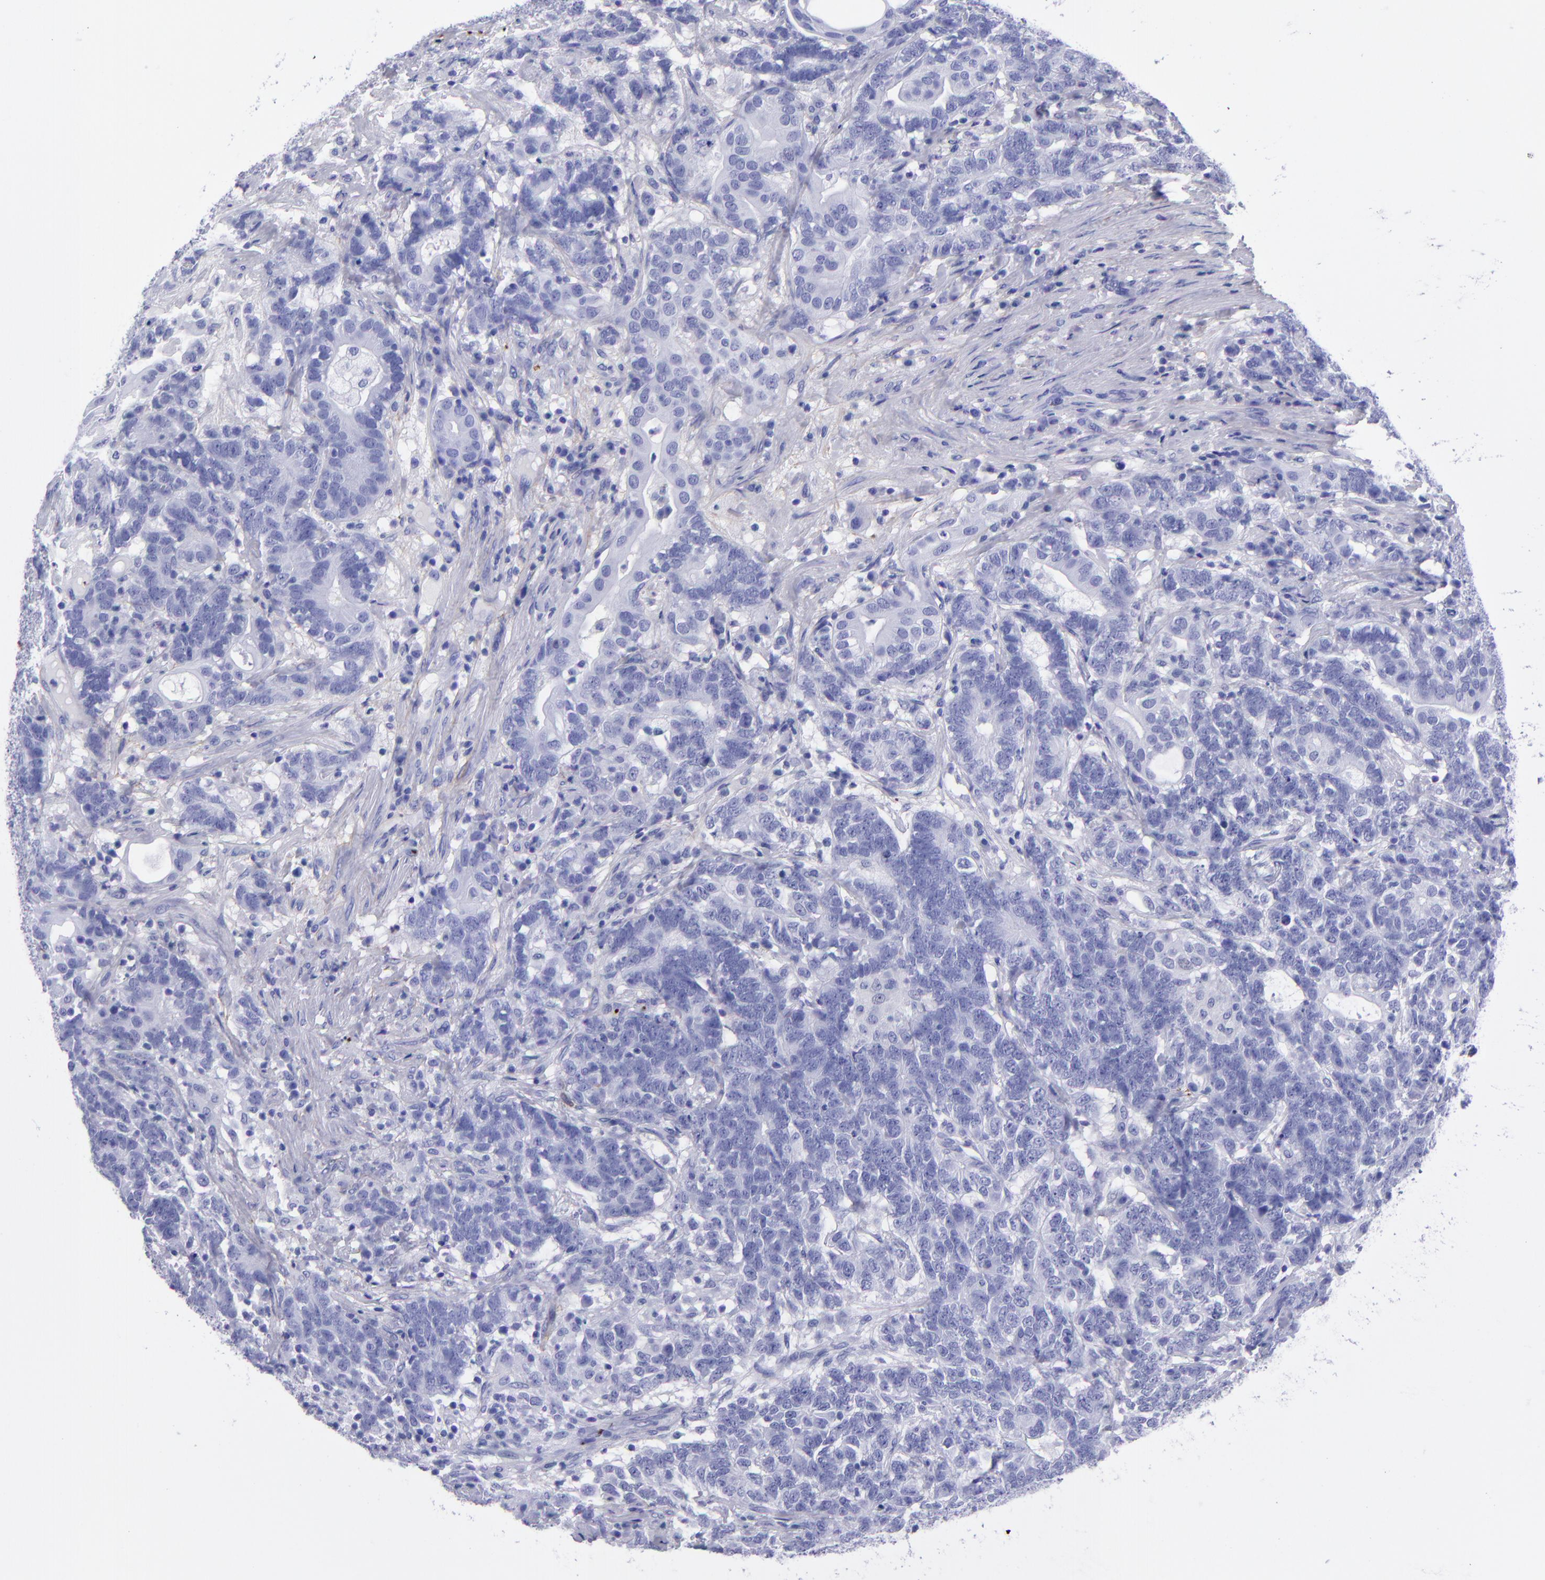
{"staining": {"intensity": "negative", "quantity": "none", "location": "none"}, "tissue": "testis cancer", "cell_type": "Tumor cells", "image_type": "cancer", "snomed": [{"axis": "morphology", "description": "Carcinoma, Embryonal, NOS"}, {"axis": "topography", "description": "Testis"}], "caption": "This is a histopathology image of immunohistochemistry staining of testis embryonal carcinoma, which shows no staining in tumor cells. Nuclei are stained in blue.", "gene": "EFCAB13", "patient": {"sex": "male", "age": 26}}